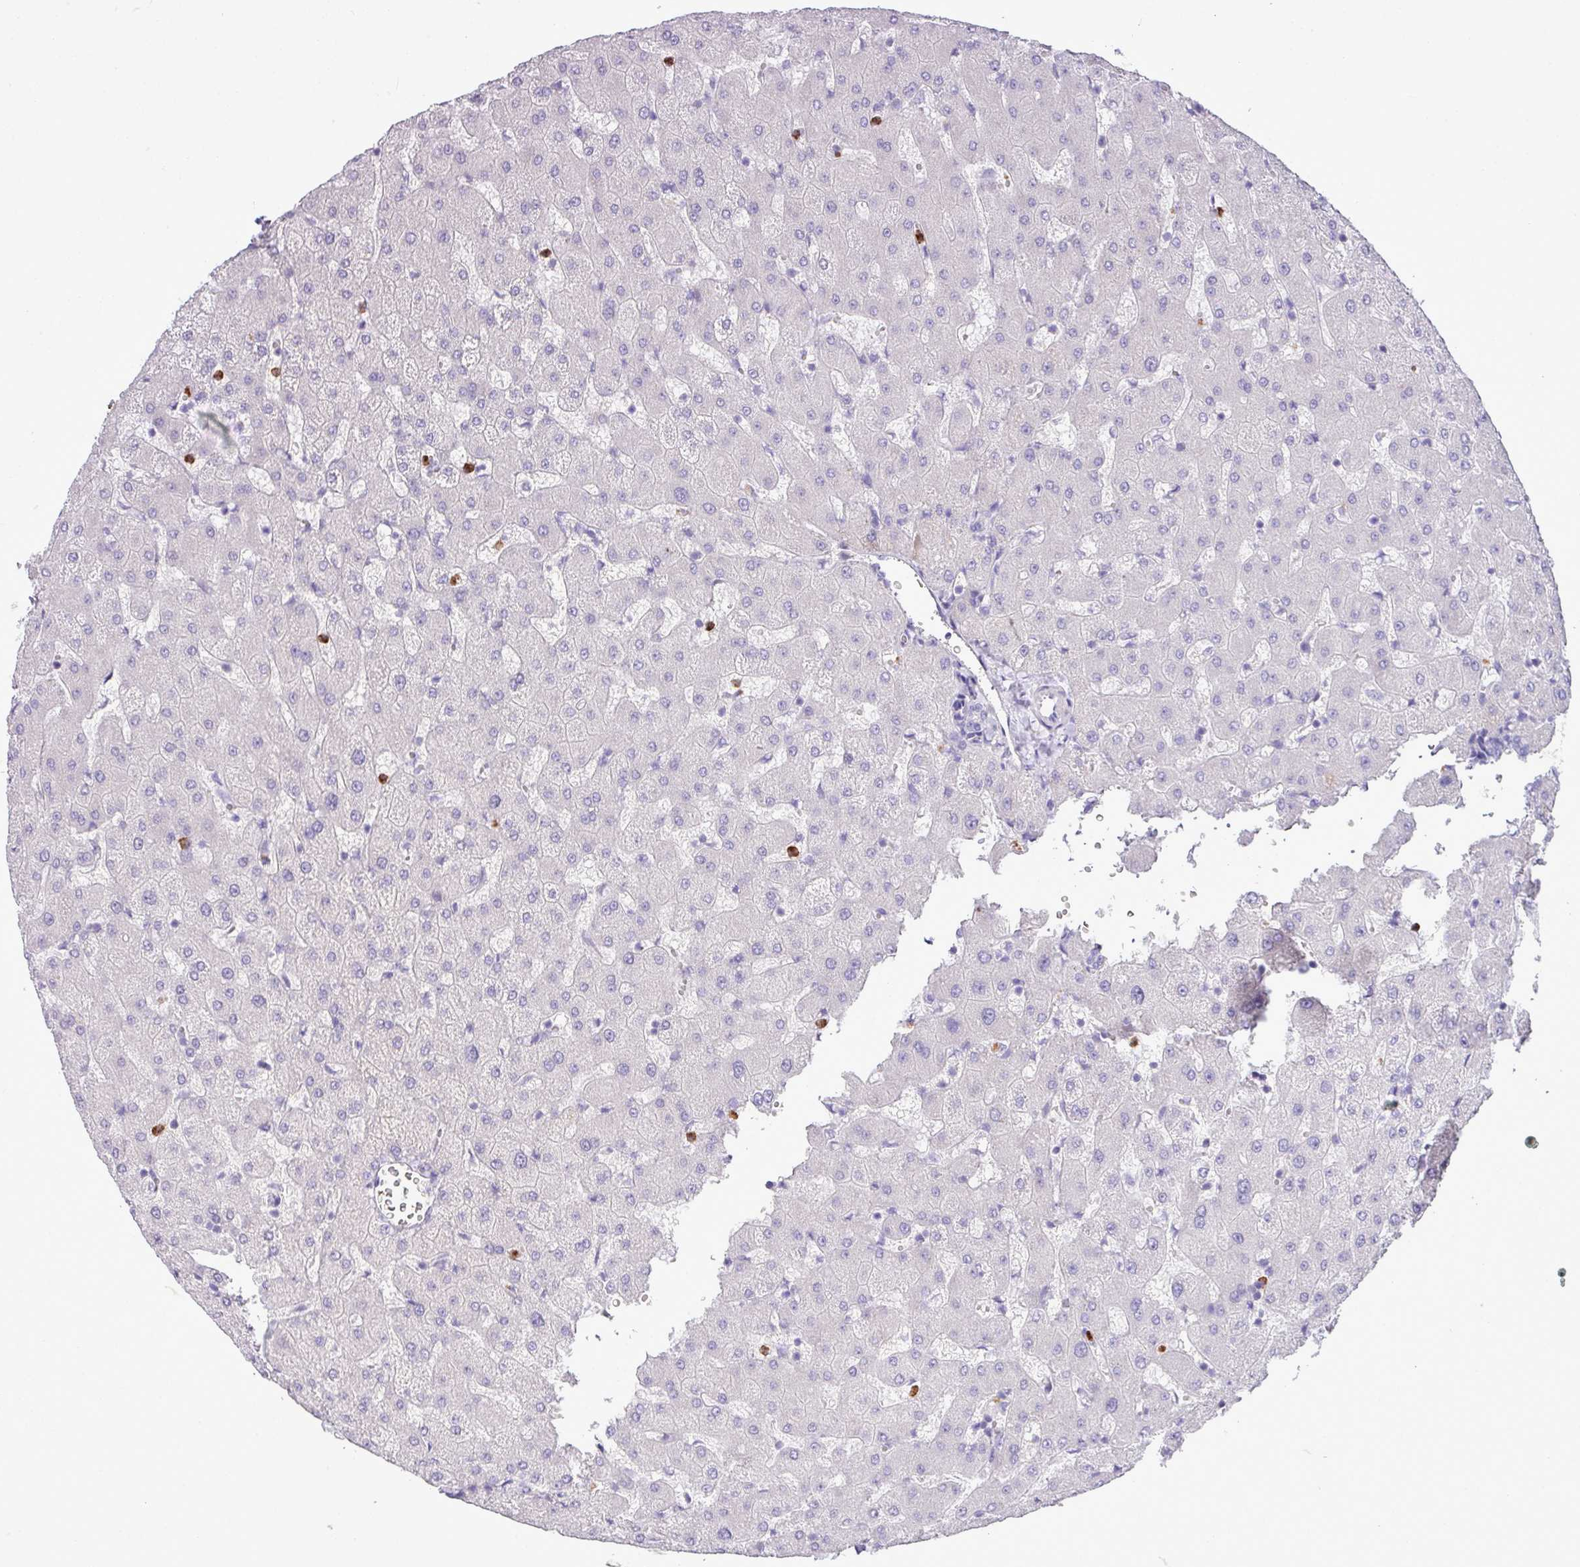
{"staining": {"intensity": "negative", "quantity": "none", "location": "none"}, "tissue": "liver", "cell_type": "Cholangiocytes", "image_type": "normal", "snomed": [{"axis": "morphology", "description": "Normal tissue, NOS"}, {"axis": "topography", "description": "Liver"}], "caption": "An image of liver stained for a protein shows no brown staining in cholangiocytes. The staining is performed using DAB brown chromogen with nuclei counter-stained in using hematoxylin.", "gene": "ZSCAN5A", "patient": {"sex": "female", "age": 63}}